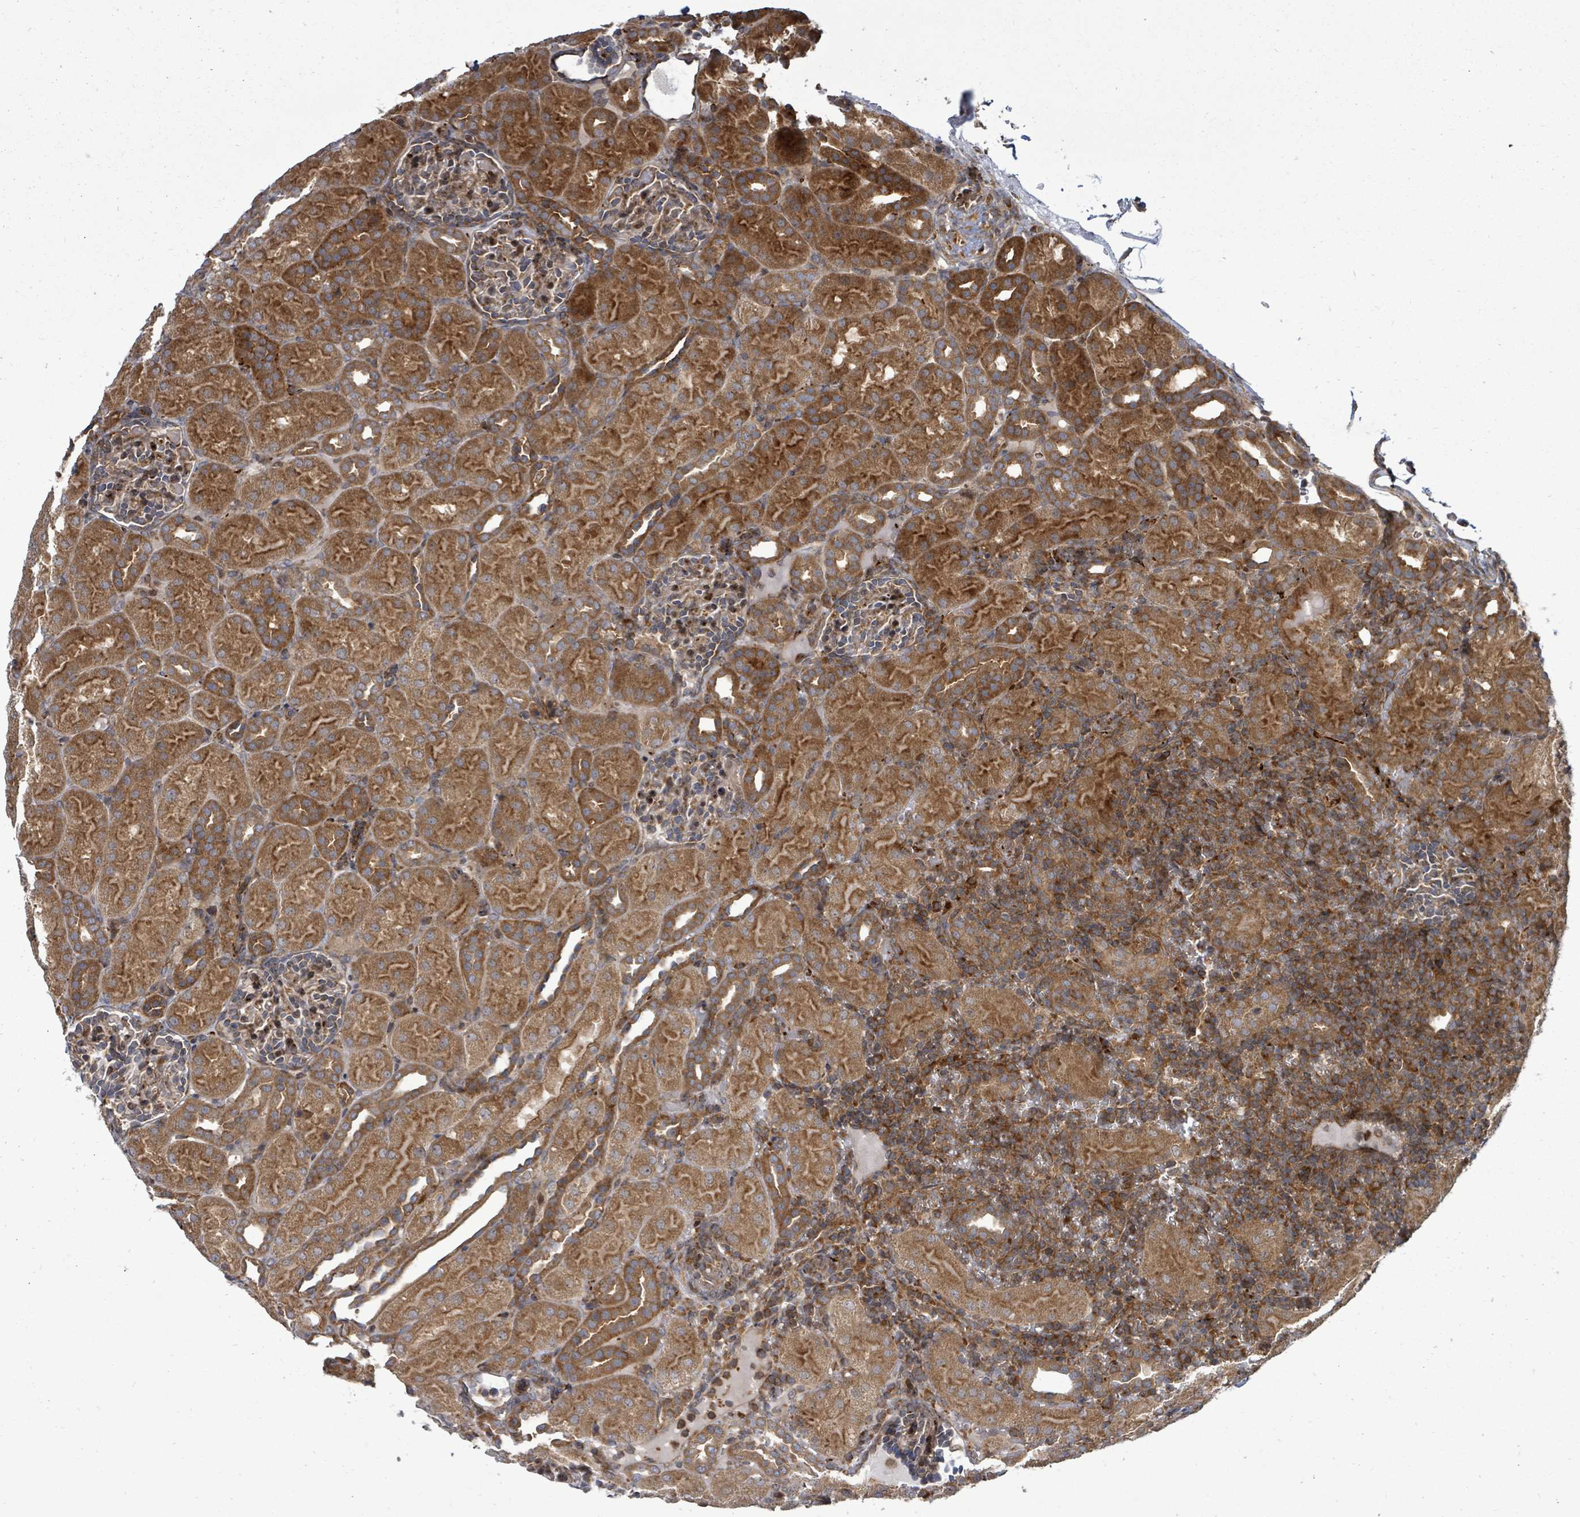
{"staining": {"intensity": "moderate", "quantity": "25%-75%", "location": "cytoplasmic/membranous"}, "tissue": "kidney", "cell_type": "Cells in glomeruli", "image_type": "normal", "snomed": [{"axis": "morphology", "description": "Normal tissue, NOS"}, {"axis": "topography", "description": "Kidney"}], "caption": "Human kidney stained with a protein marker demonstrates moderate staining in cells in glomeruli.", "gene": "EIF3CL", "patient": {"sex": "male", "age": 1}}